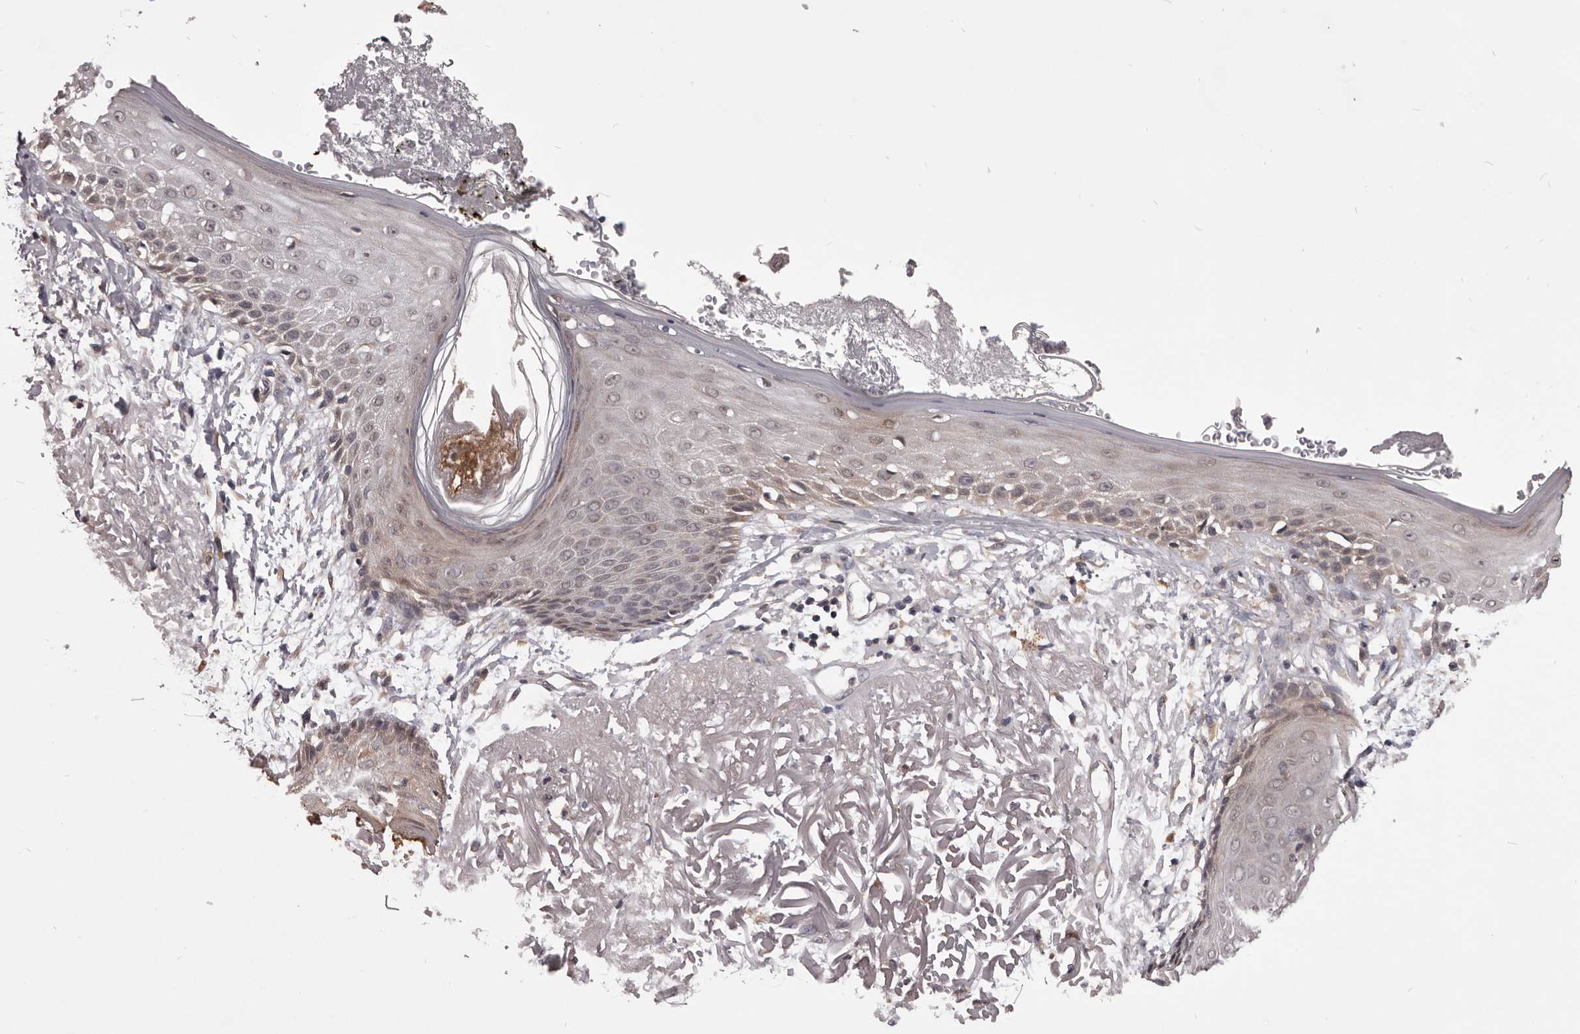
{"staining": {"intensity": "negative", "quantity": "none", "location": "none"}, "tissue": "skin", "cell_type": "Fibroblasts", "image_type": "normal", "snomed": [{"axis": "morphology", "description": "Normal tissue, NOS"}, {"axis": "topography", "description": "Skin"}, {"axis": "topography", "description": "Skeletal muscle"}], "caption": "IHC micrograph of benign skin: human skin stained with DAB displays no significant protein positivity in fibroblasts.", "gene": "CELF3", "patient": {"sex": "male", "age": 83}}